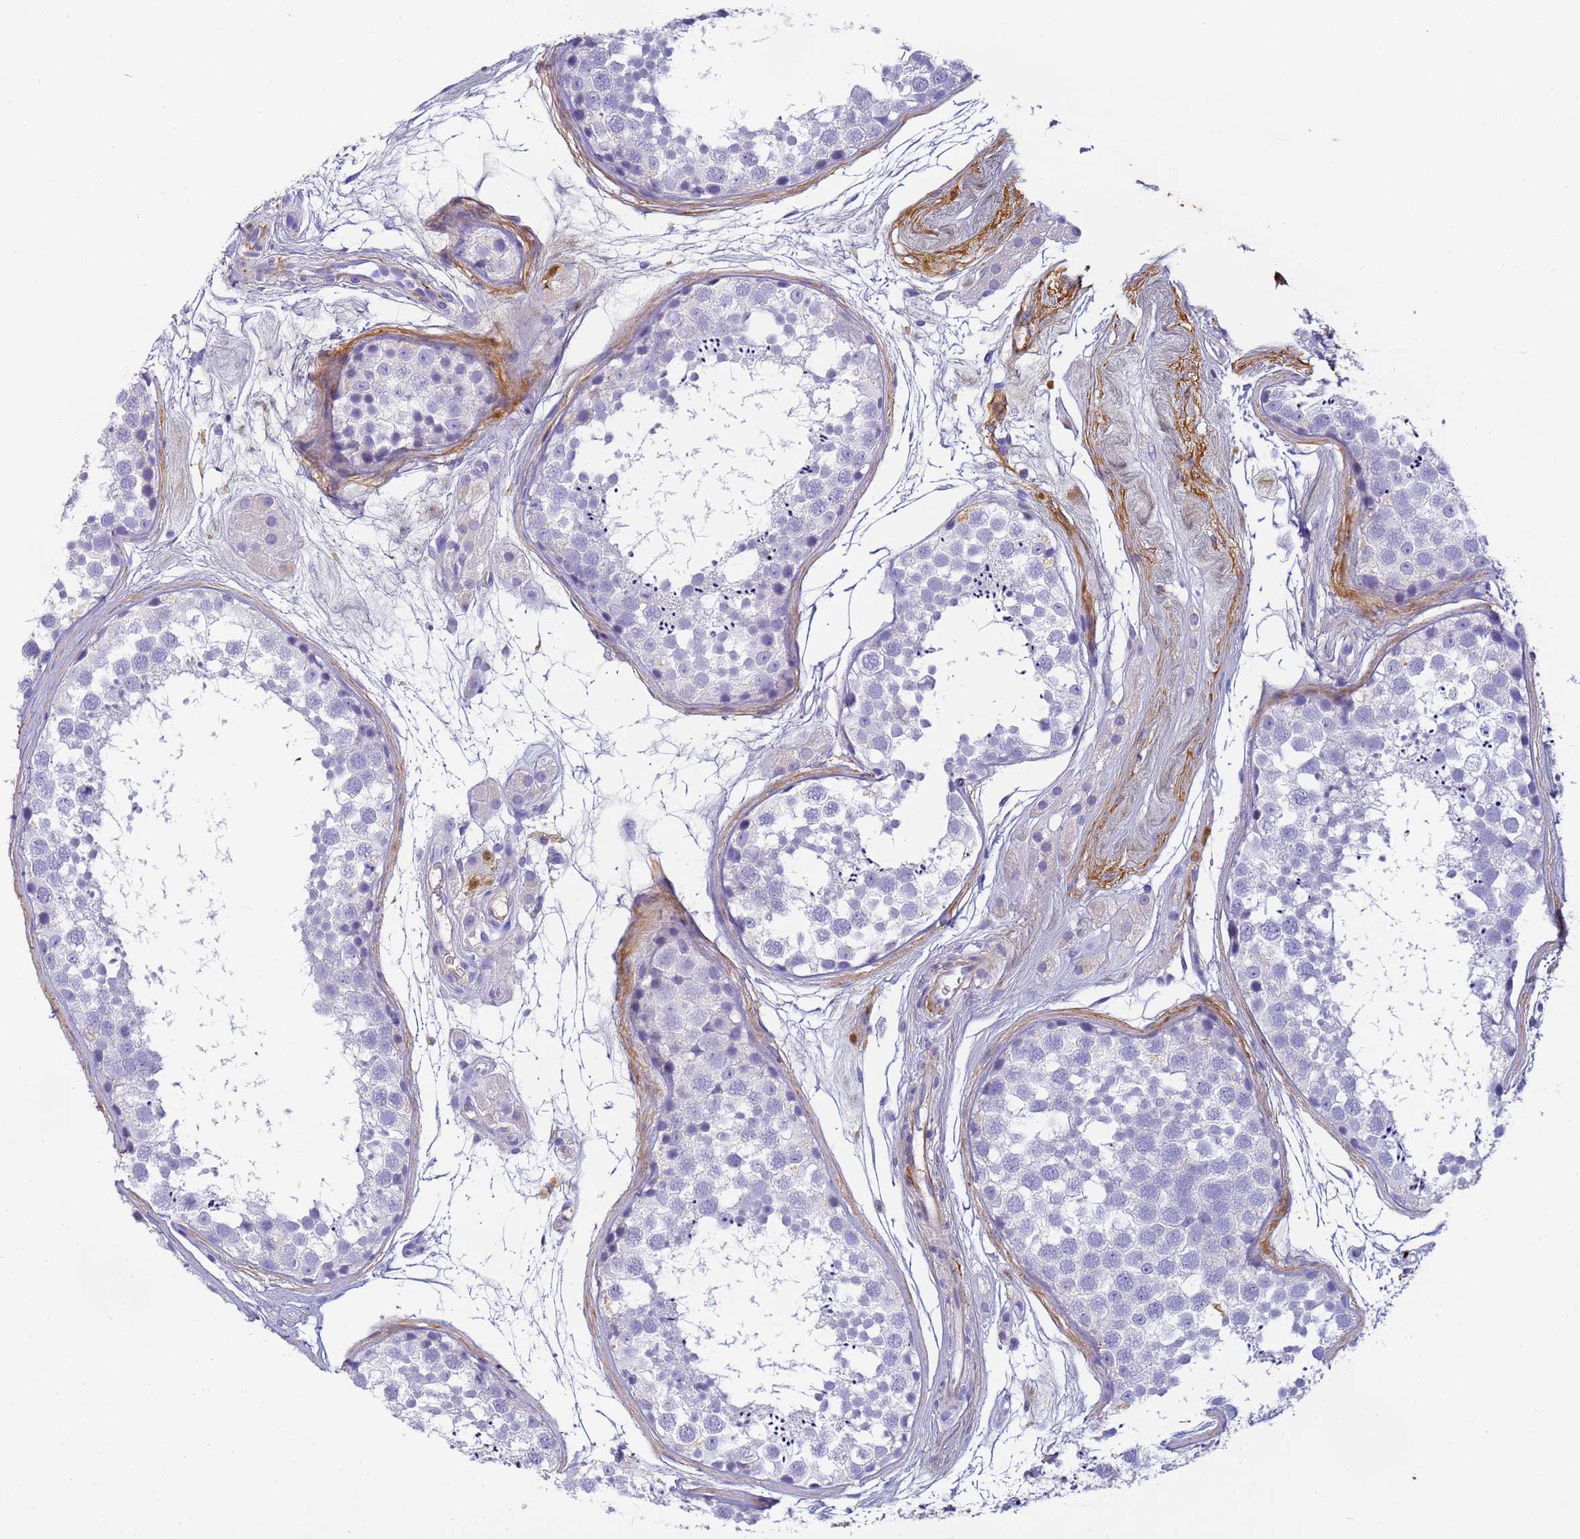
{"staining": {"intensity": "negative", "quantity": "none", "location": "none"}, "tissue": "testis", "cell_type": "Cells in seminiferous ducts", "image_type": "normal", "snomed": [{"axis": "morphology", "description": "Normal tissue, NOS"}, {"axis": "topography", "description": "Testis"}], "caption": "This photomicrograph is of unremarkable testis stained with IHC to label a protein in brown with the nuclei are counter-stained blue. There is no staining in cells in seminiferous ducts. The staining is performed using DAB (3,3'-diaminobenzidine) brown chromogen with nuclei counter-stained in using hematoxylin.", "gene": "CFHR1", "patient": {"sex": "male", "age": 56}}